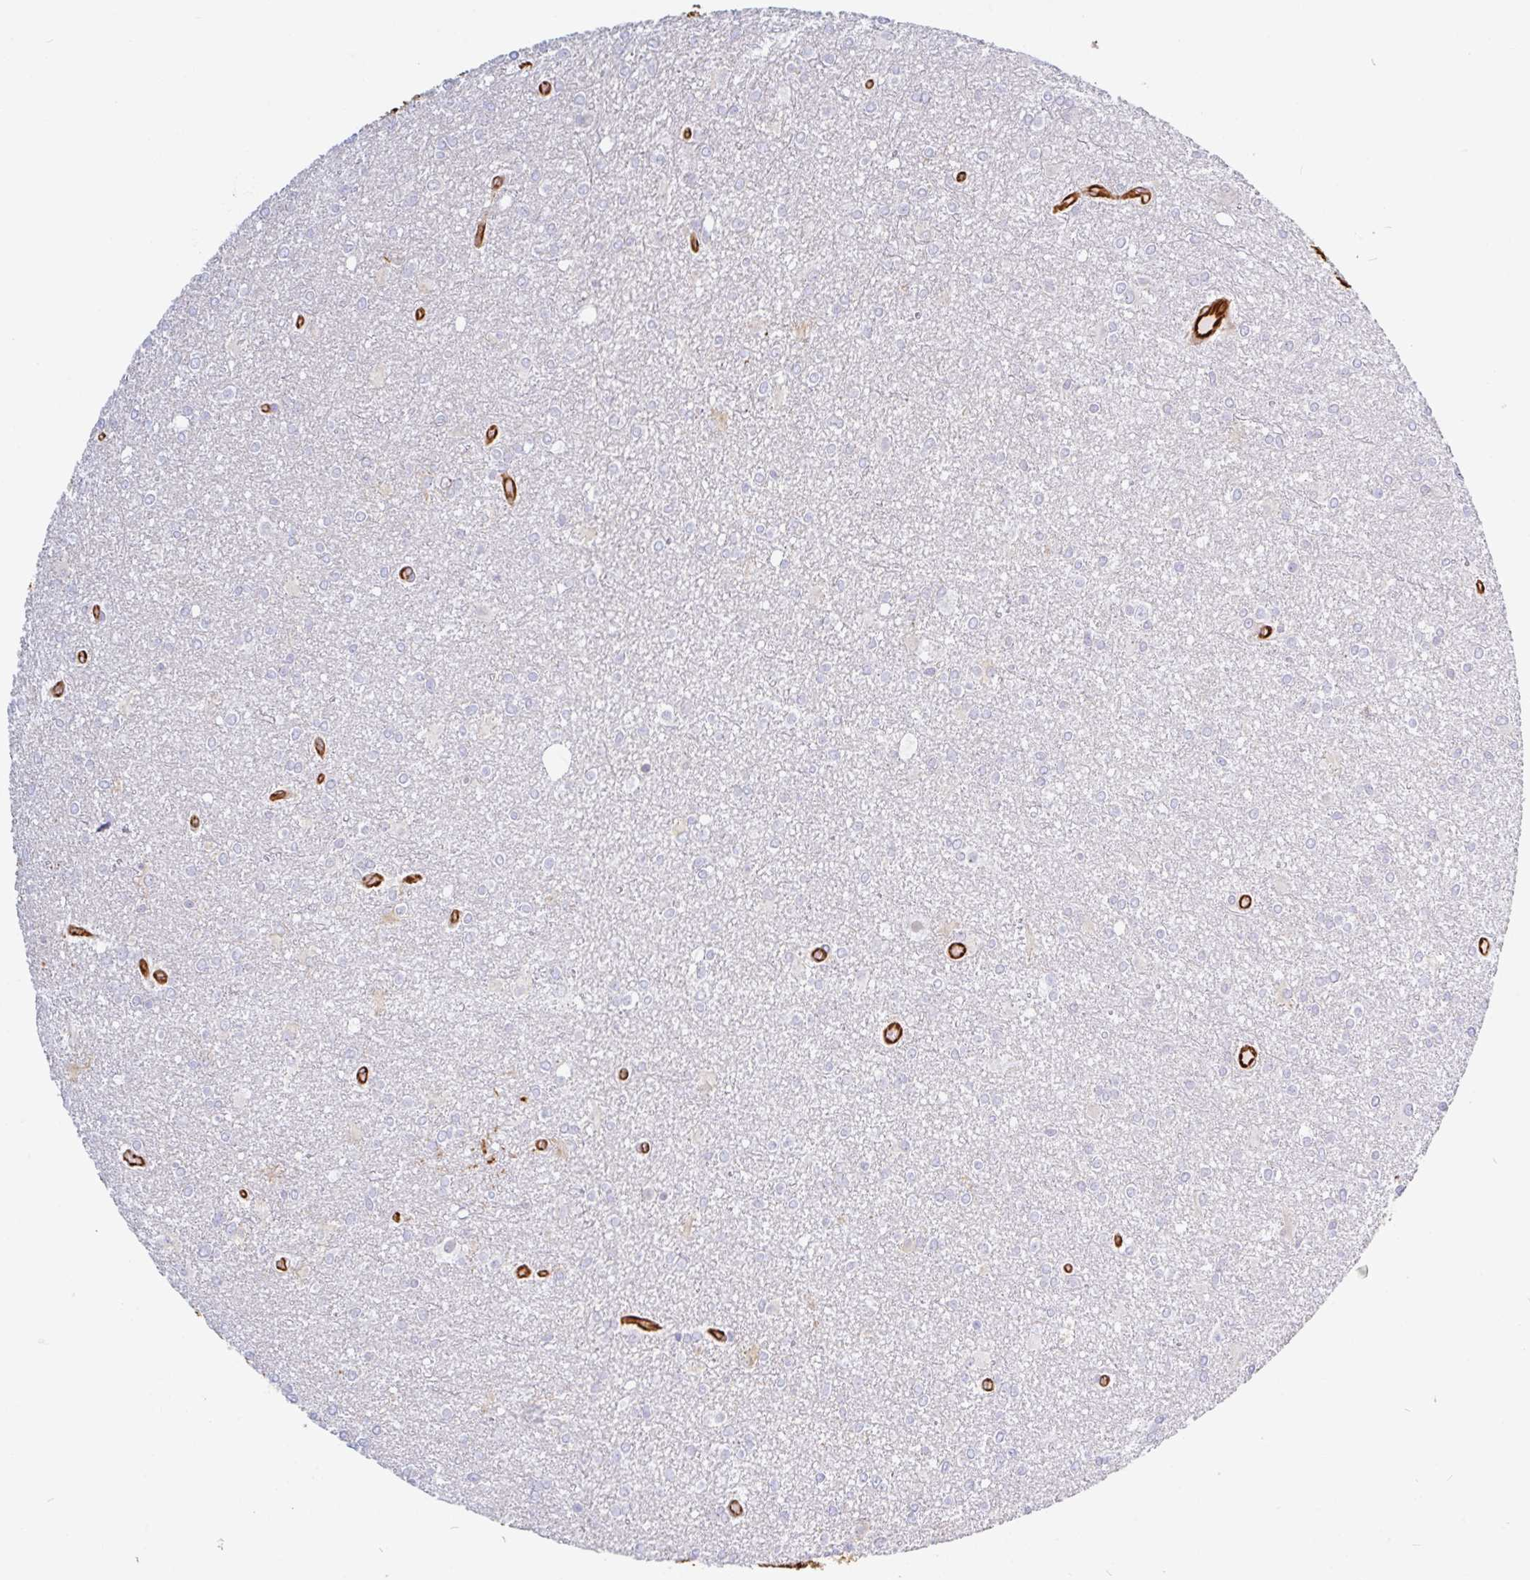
{"staining": {"intensity": "negative", "quantity": "none", "location": "none"}, "tissue": "glioma", "cell_type": "Tumor cells", "image_type": "cancer", "snomed": [{"axis": "morphology", "description": "Glioma, malignant, High grade"}, {"axis": "topography", "description": "Brain"}], "caption": "Glioma stained for a protein using immunohistochemistry demonstrates no expression tumor cells.", "gene": "PPFIA1", "patient": {"sex": "male", "age": 48}}